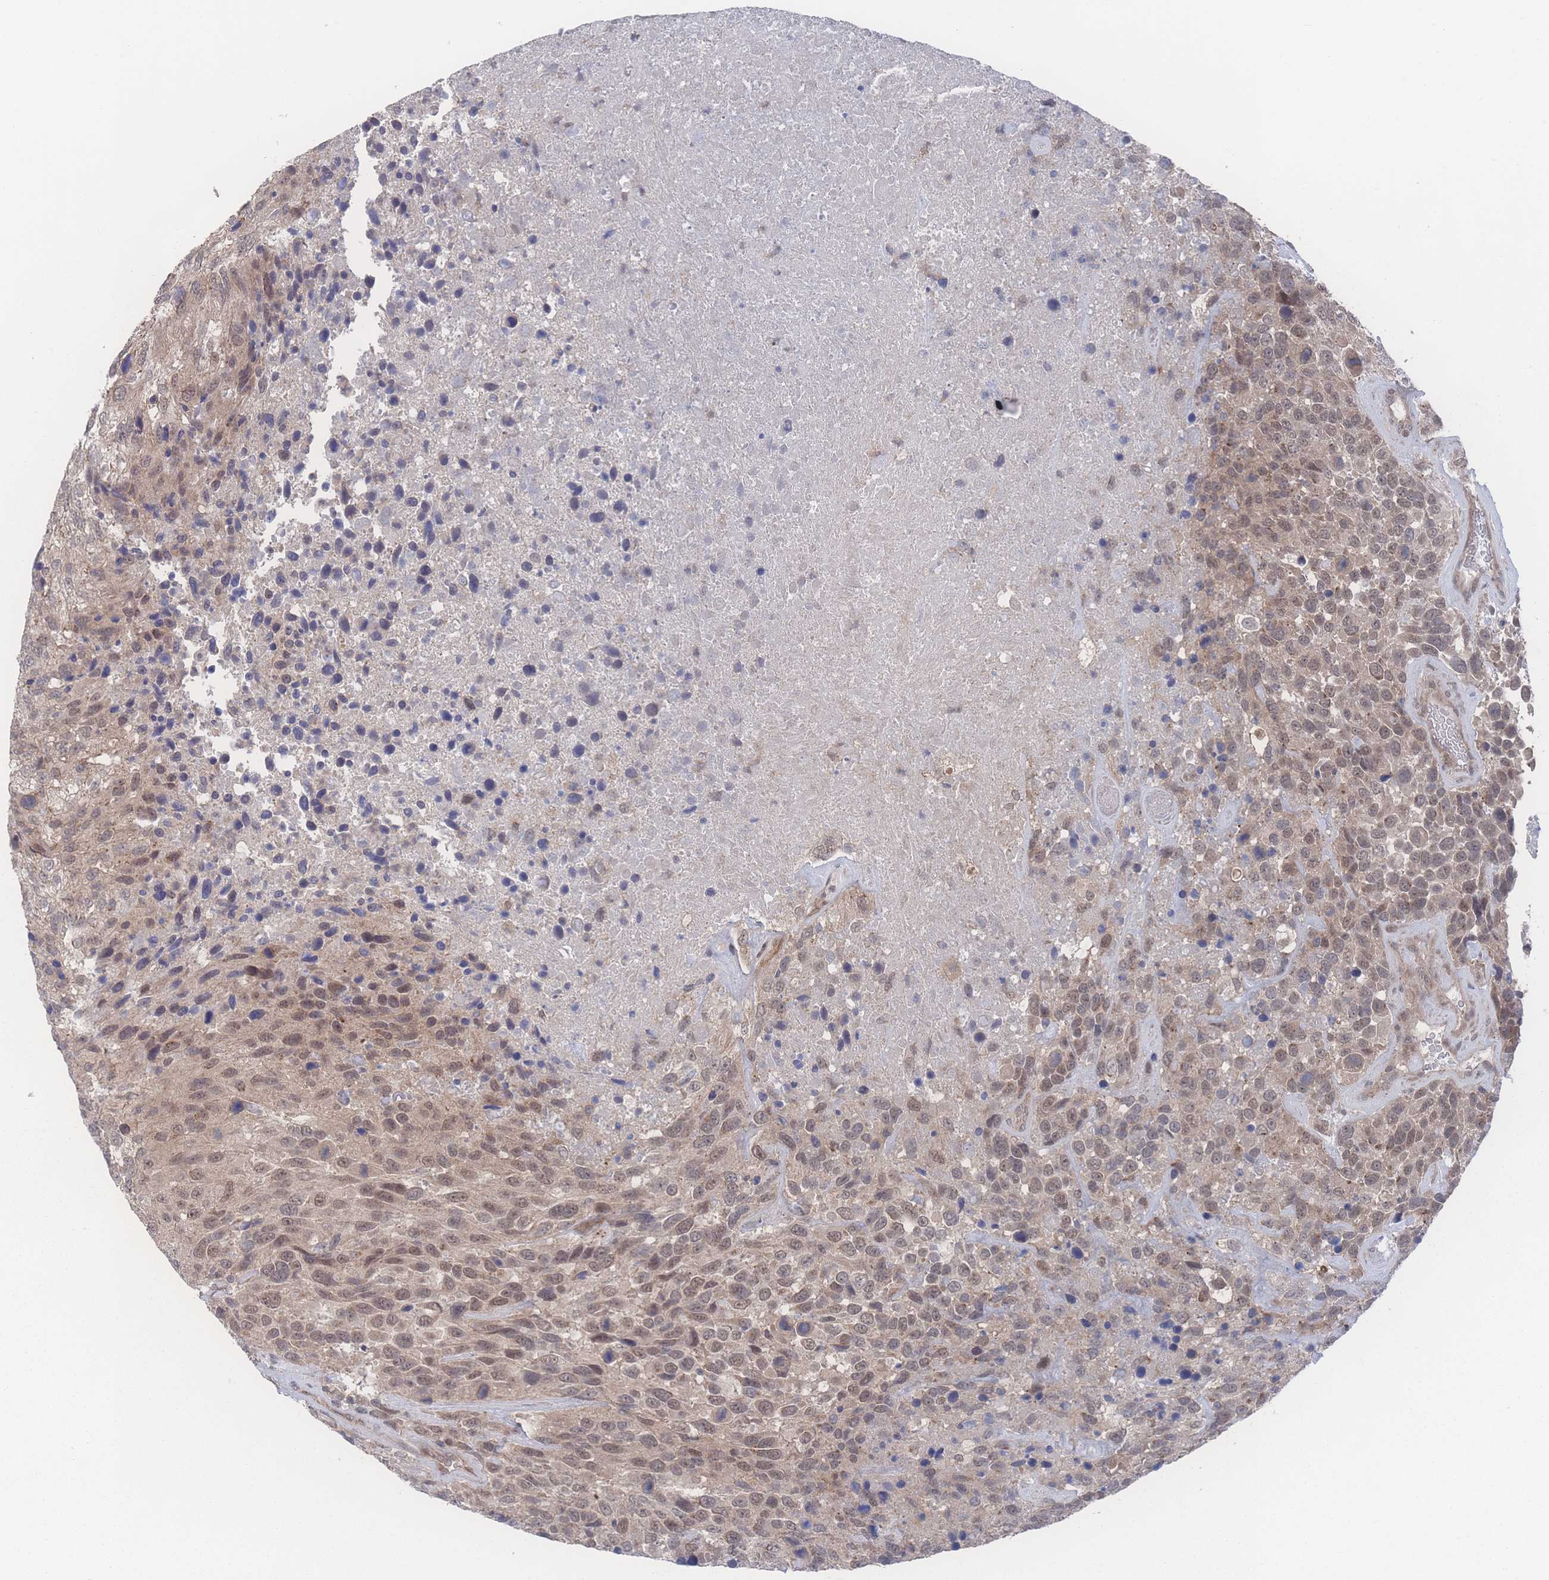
{"staining": {"intensity": "moderate", "quantity": ">75%", "location": "nuclear"}, "tissue": "urothelial cancer", "cell_type": "Tumor cells", "image_type": "cancer", "snomed": [{"axis": "morphology", "description": "Urothelial carcinoma, High grade"}, {"axis": "topography", "description": "Urinary bladder"}], "caption": "An immunohistochemistry (IHC) photomicrograph of tumor tissue is shown. Protein staining in brown highlights moderate nuclear positivity in urothelial cancer within tumor cells.", "gene": "NBEAL1", "patient": {"sex": "female", "age": 70}}